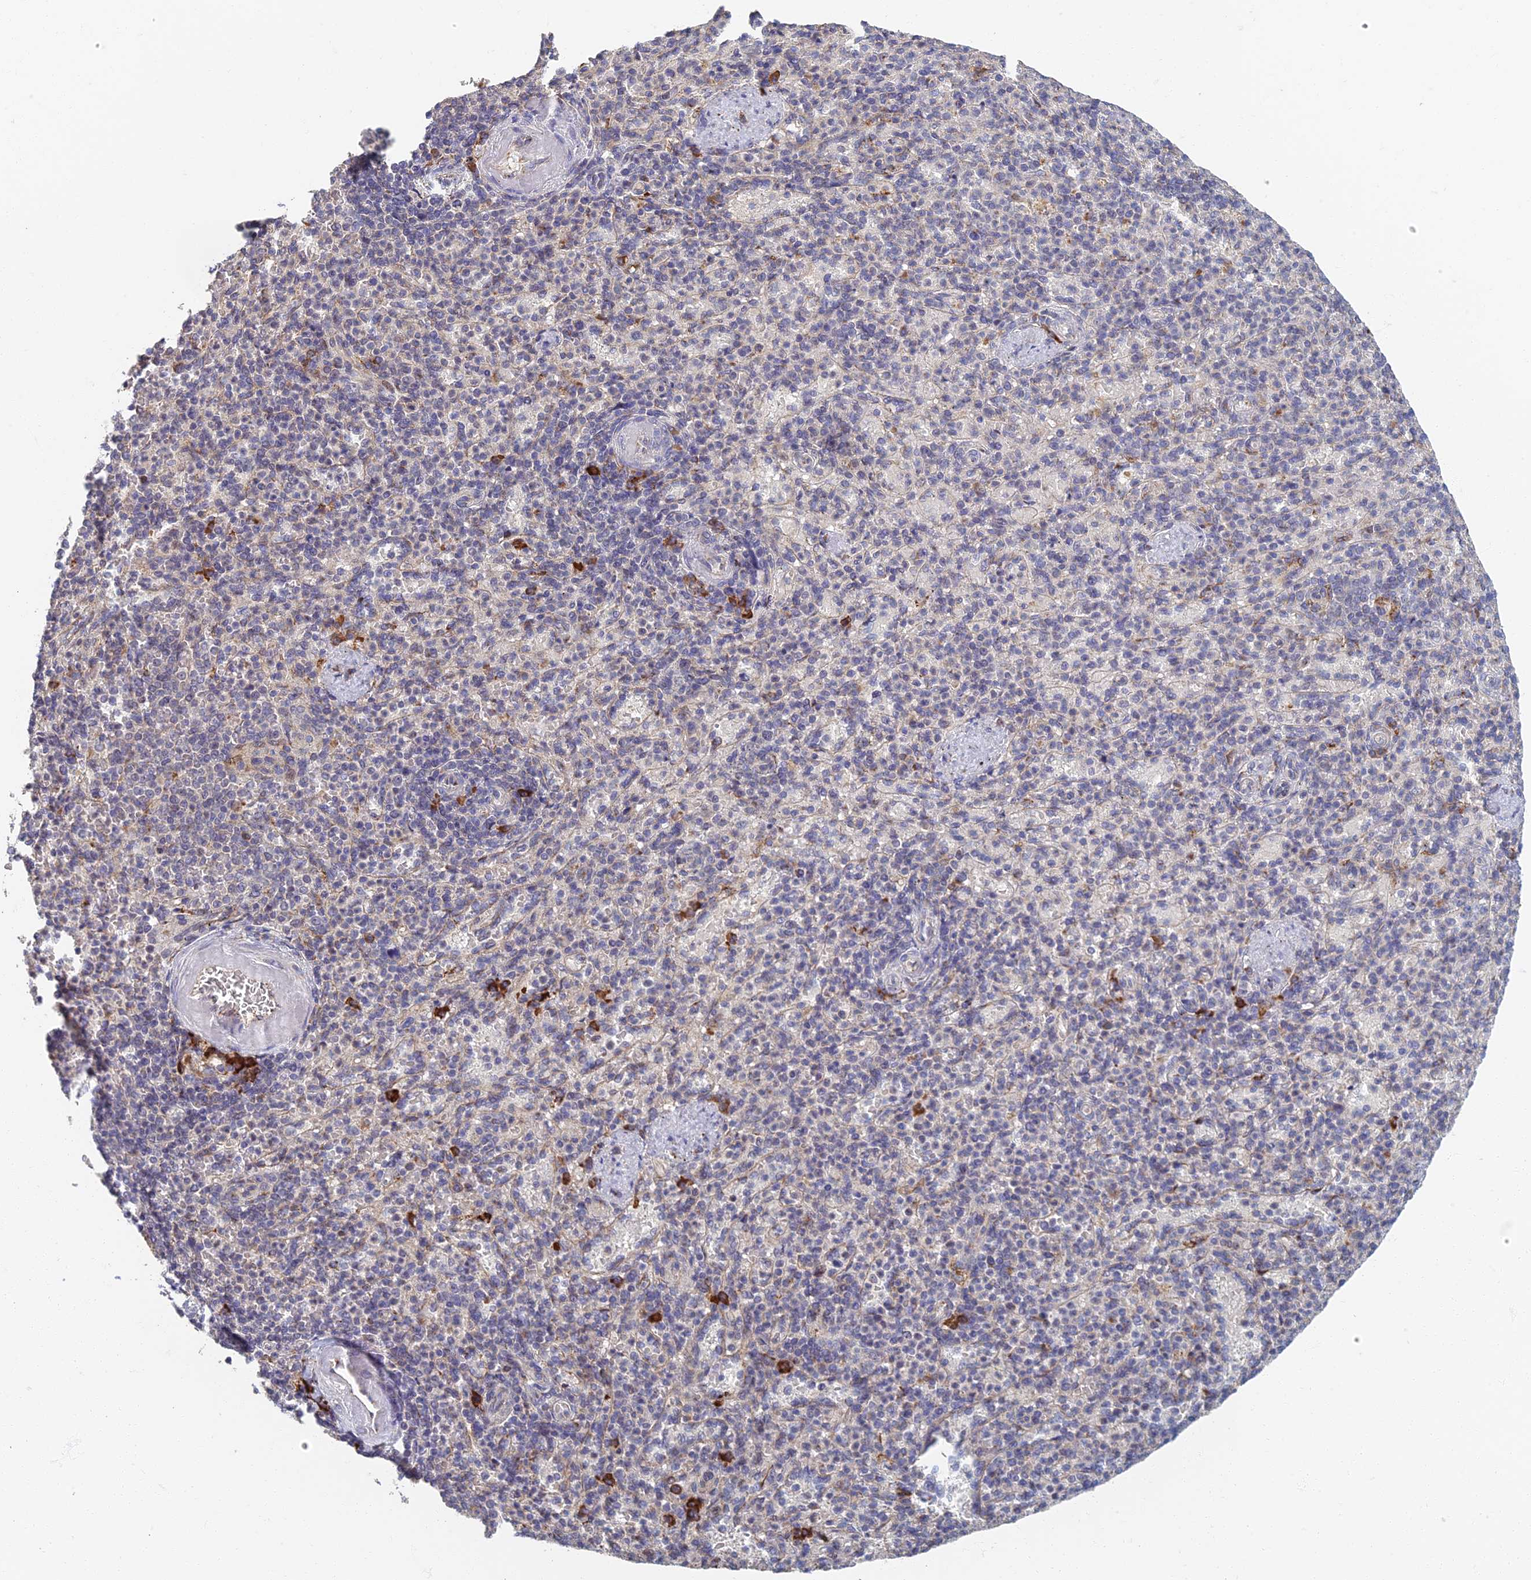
{"staining": {"intensity": "negative", "quantity": "none", "location": "none"}, "tissue": "spleen", "cell_type": "Cells in red pulp", "image_type": "normal", "snomed": [{"axis": "morphology", "description": "Normal tissue, NOS"}, {"axis": "topography", "description": "Spleen"}], "caption": "A high-resolution image shows immunohistochemistry (IHC) staining of benign spleen, which displays no significant staining in cells in red pulp.", "gene": "GPATCH1", "patient": {"sex": "female", "age": 74}}